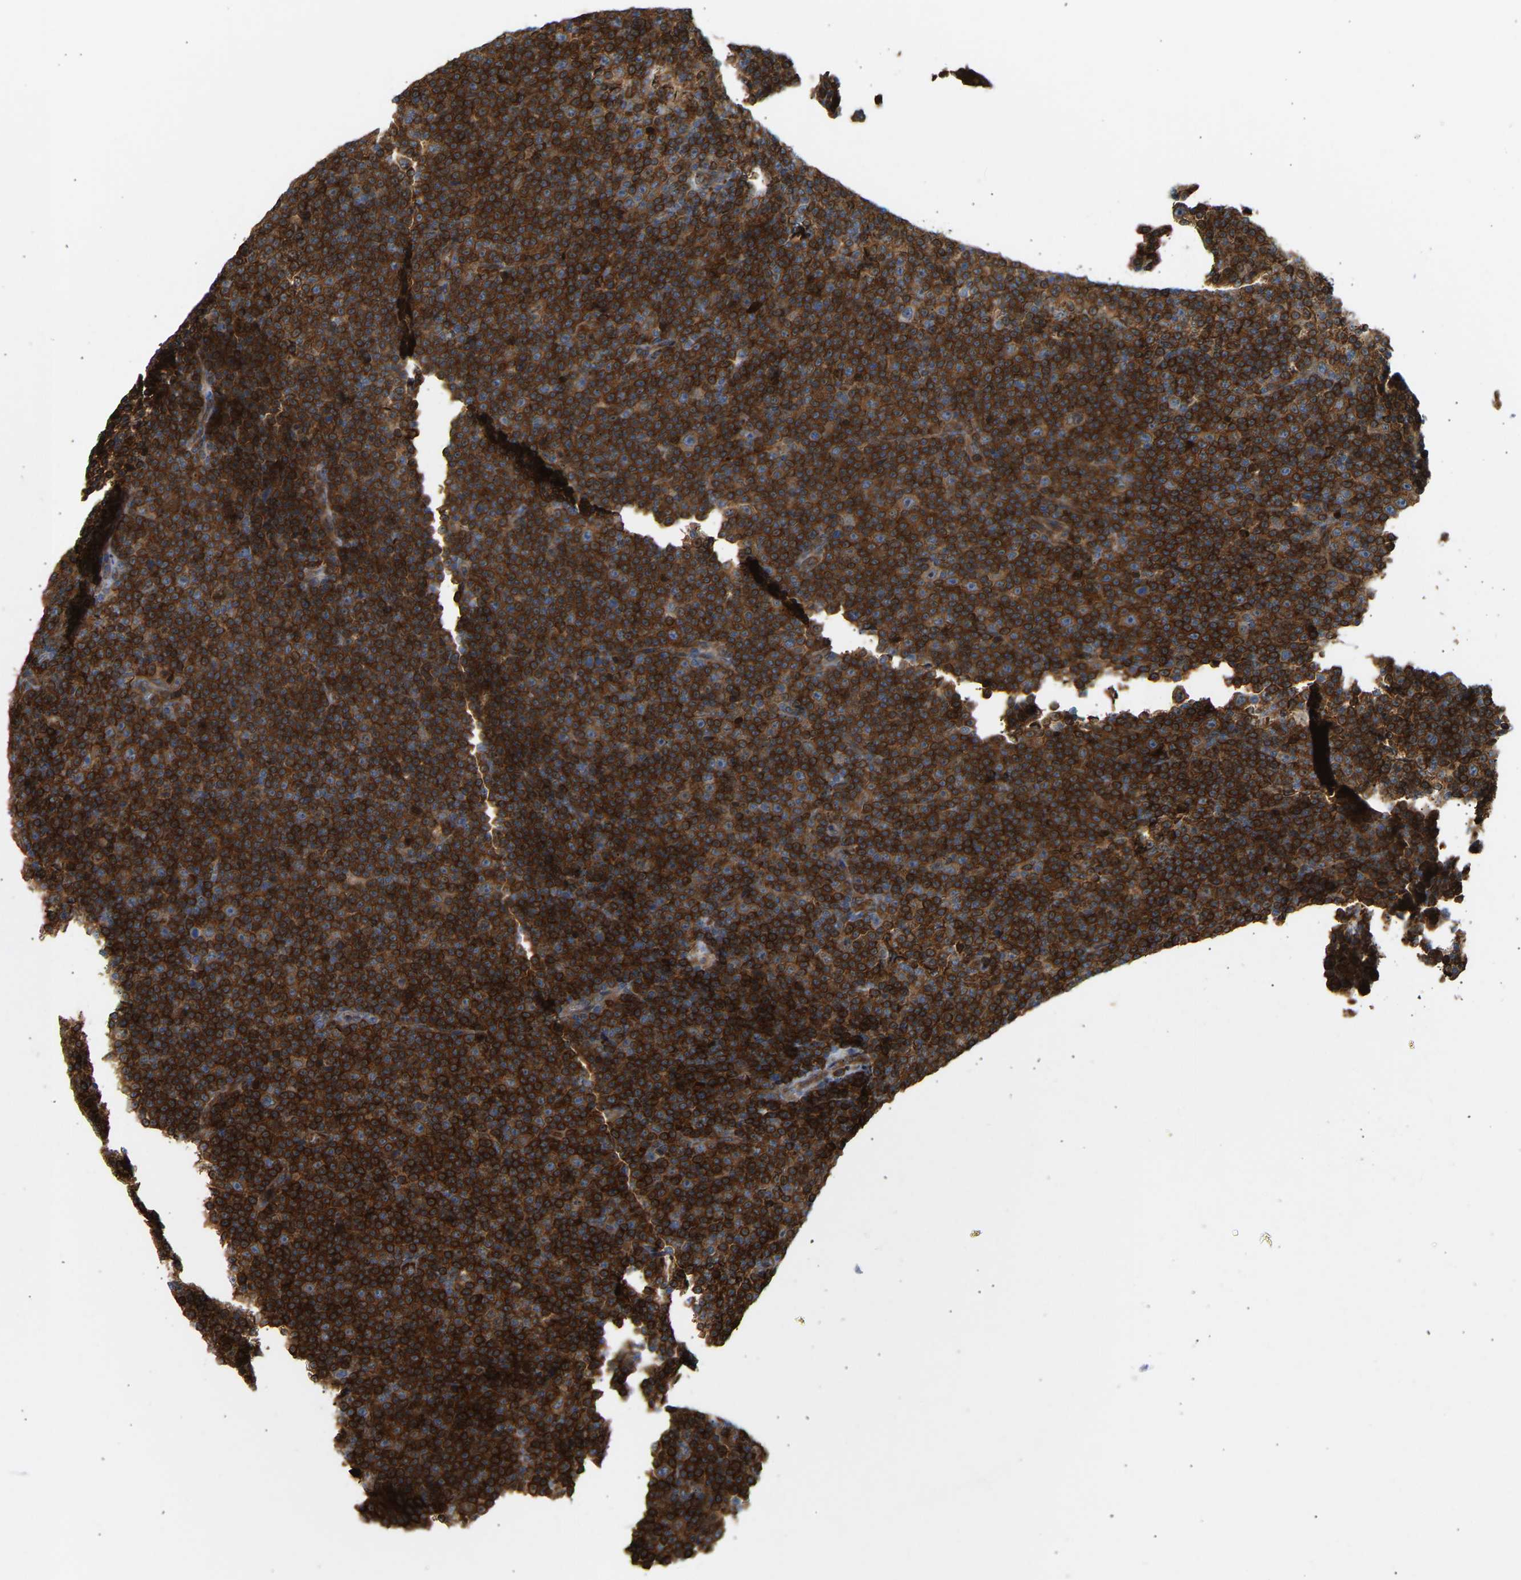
{"staining": {"intensity": "strong", "quantity": ">75%", "location": "cytoplasmic/membranous"}, "tissue": "lymphoma", "cell_type": "Tumor cells", "image_type": "cancer", "snomed": [{"axis": "morphology", "description": "Malignant lymphoma, non-Hodgkin's type, Low grade"}, {"axis": "topography", "description": "Lymph node"}], "caption": "Brown immunohistochemical staining in lymphoma exhibits strong cytoplasmic/membranous positivity in approximately >75% of tumor cells.", "gene": "PLCG2", "patient": {"sex": "female", "age": 67}}